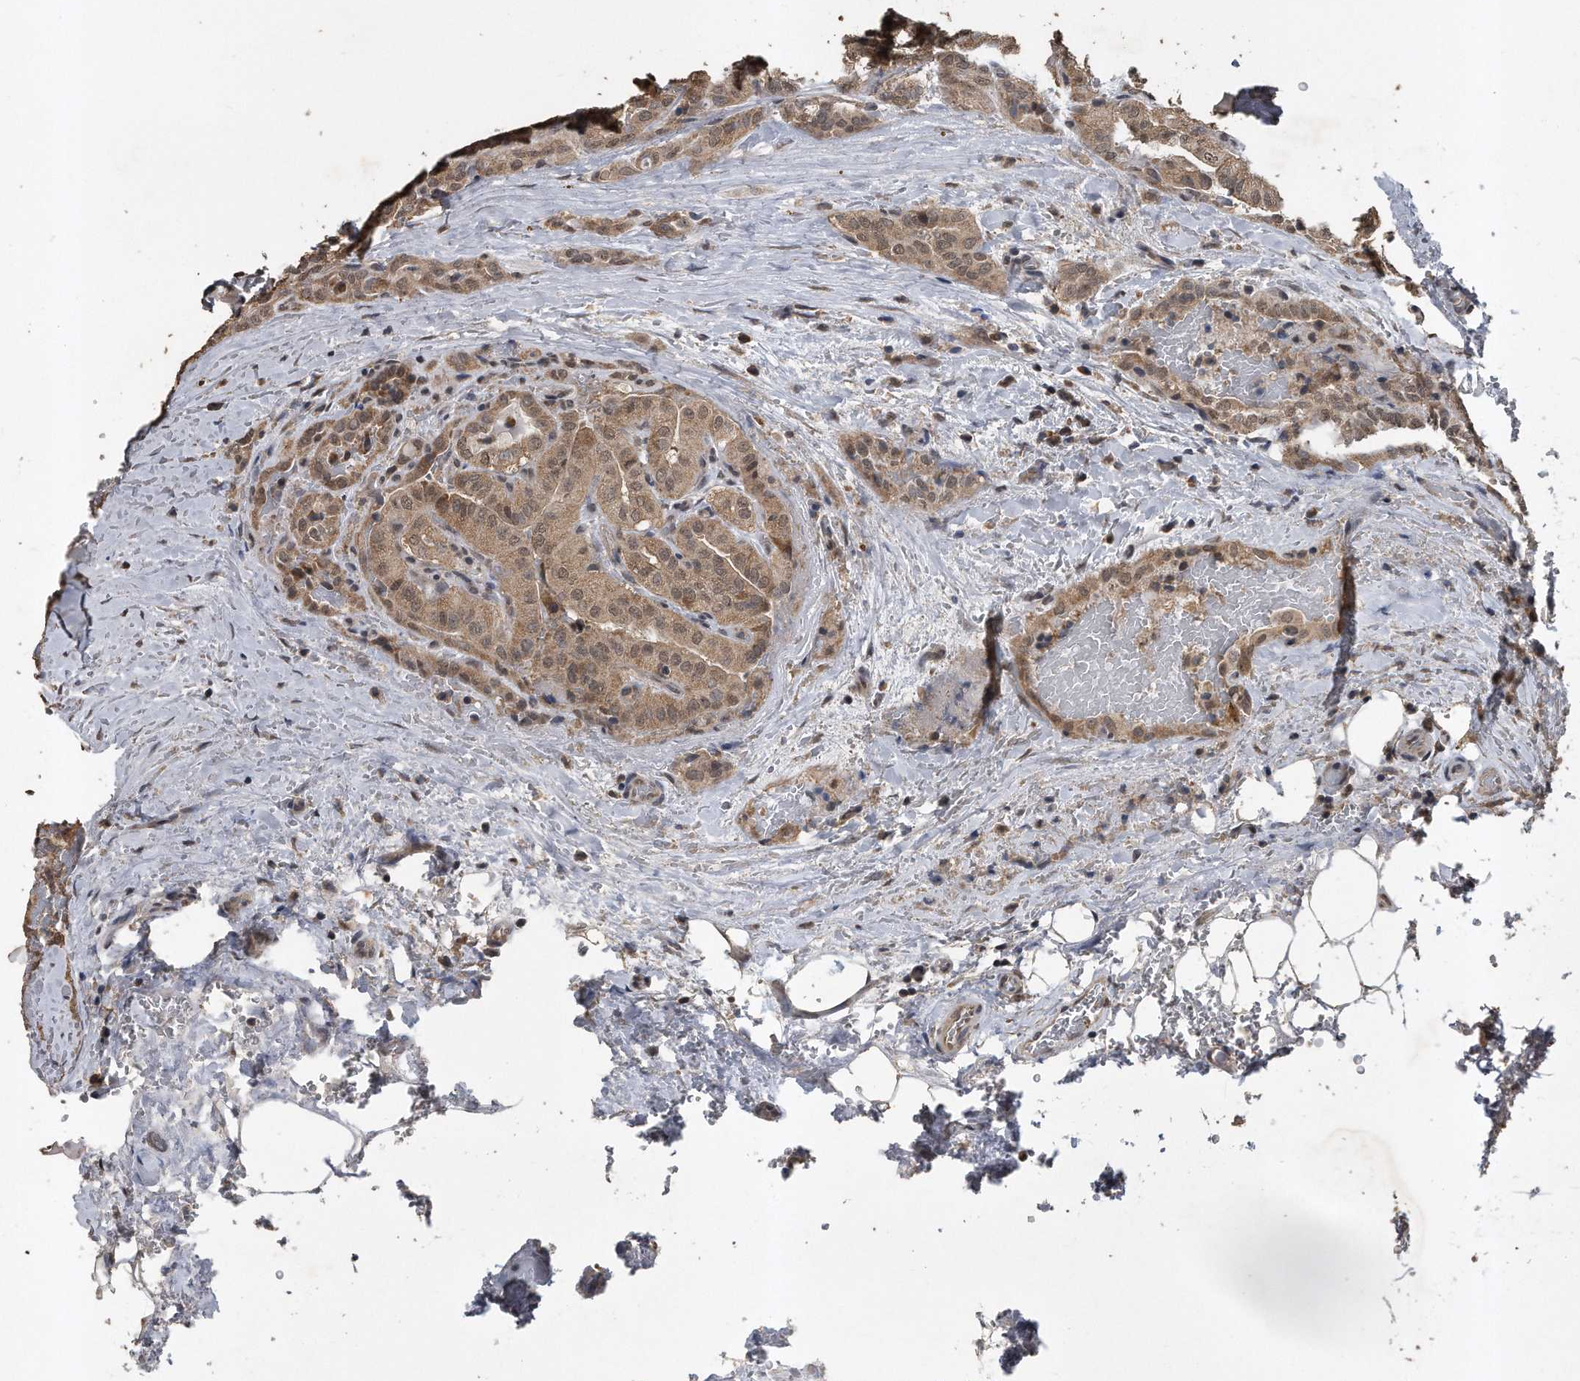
{"staining": {"intensity": "moderate", "quantity": ">75%", "location": "cytoplasmic/membranous"}, "tissue": "head and neck cancer", "cell_type": "Tumor cells", "image_type": "cancer", "snomed": [{"axis": "morphology", "description": "Squamous cell carcinoma, NOS"}, {"axis": "topography", "description": "Oral tissue"}, {"axis": "topography", "description": "Head-Neck"}], "caption": "This is a photomicrograph of immunohistochemistry (IHC) staining of head and neck cancer (squamous cell carcinoma), which shows moderate staining in the cytoplasmic/membranous of tumor cells.", "gene": "CRYZL1", "patient": {"sex": "female", "age": 50}}